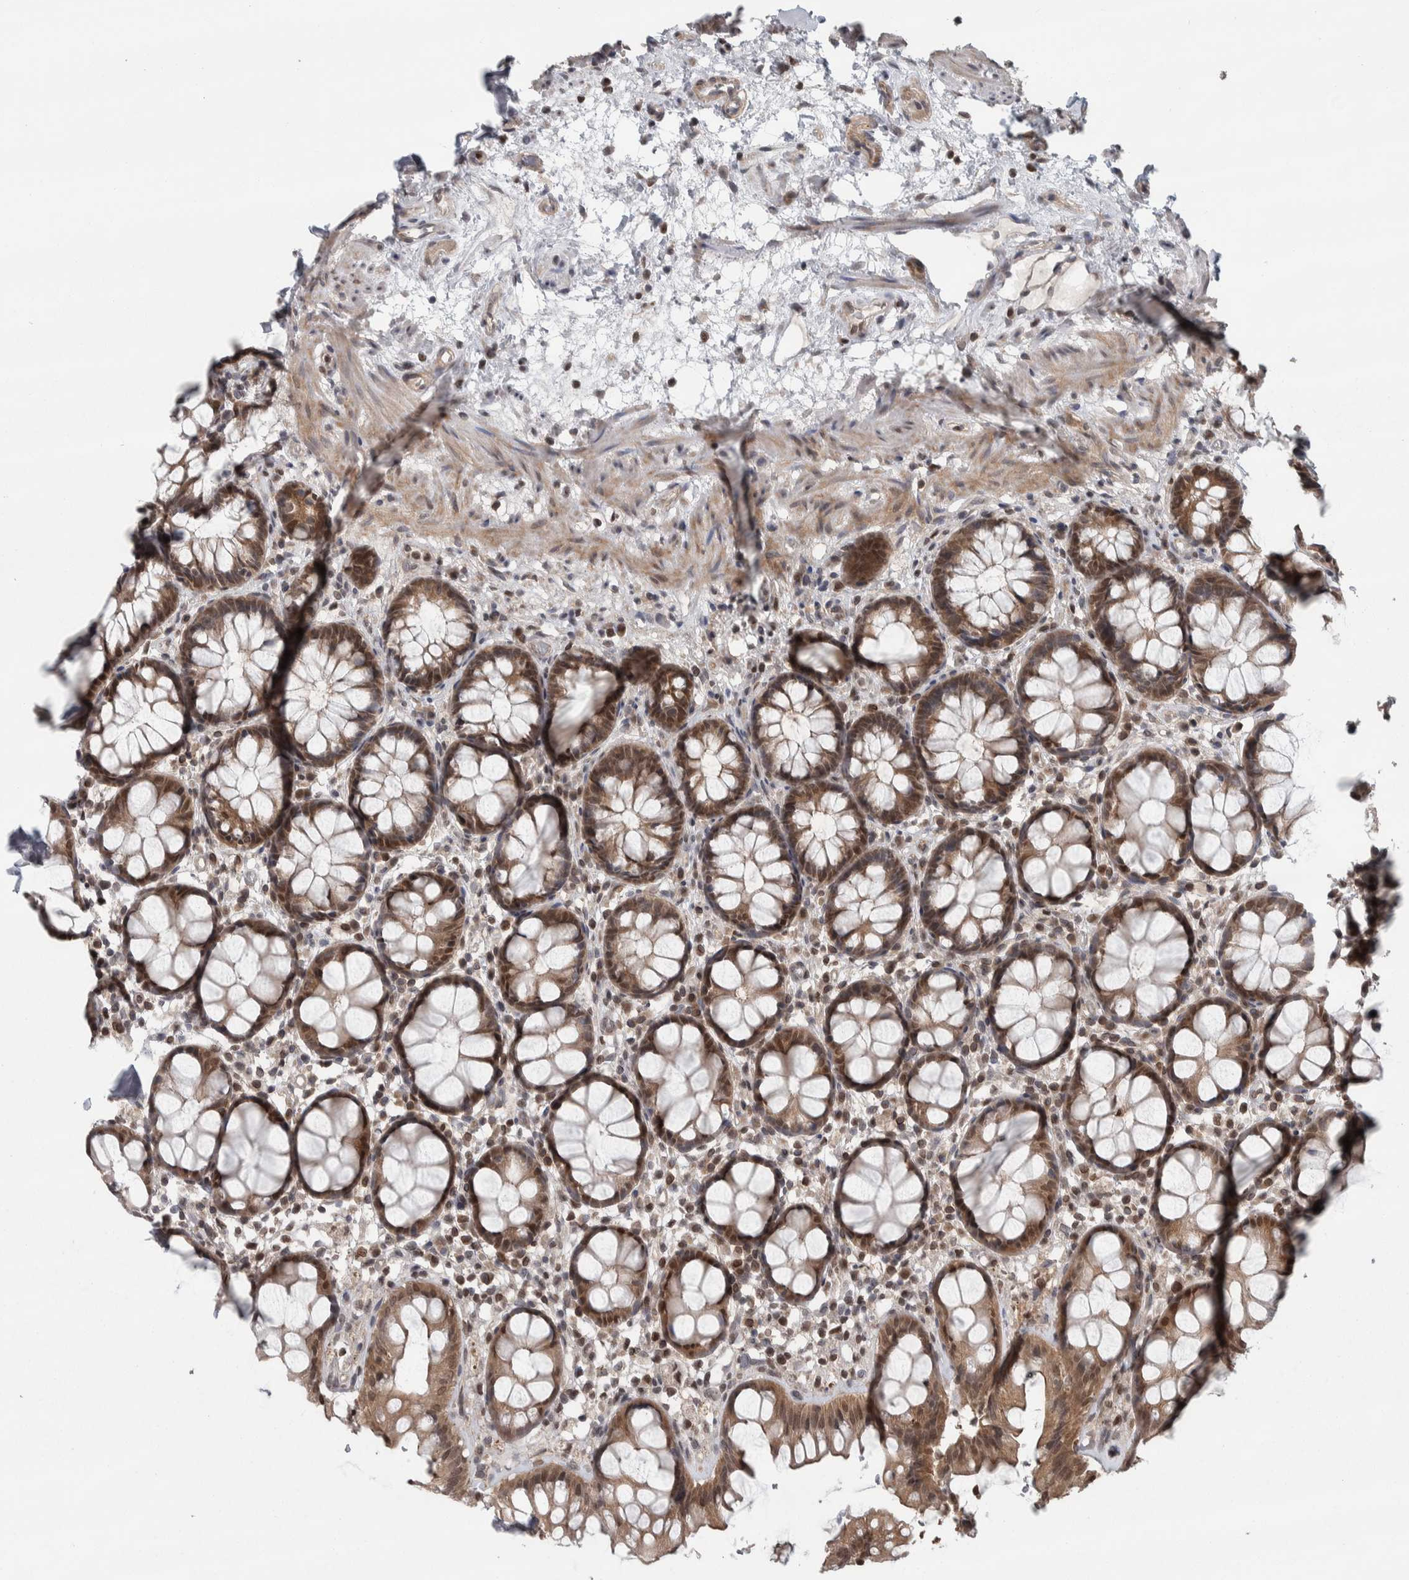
{"staining": {"intensity": "moderate", "quantity": ">75%", "location": "cytoplasmic/membranous,nuclear"}, "tissue": "rectum", "cell_type": "Glandular cells", "image_type": "normal", "snomed": [{"axis": "morphology", "description": "Normal tissue, NOS"}, {"axis": "topography", "description": "Rectum"}], "caption": "IHC image of unremarkable rectum stained for a protein (brown), which reveals medium levels of moderate cytoplasmic/membranous,nuclear positivity in approximately >75% of glandular cells.", "gene": "CWC27", "patient": {"sex": "male", "age": 64}}